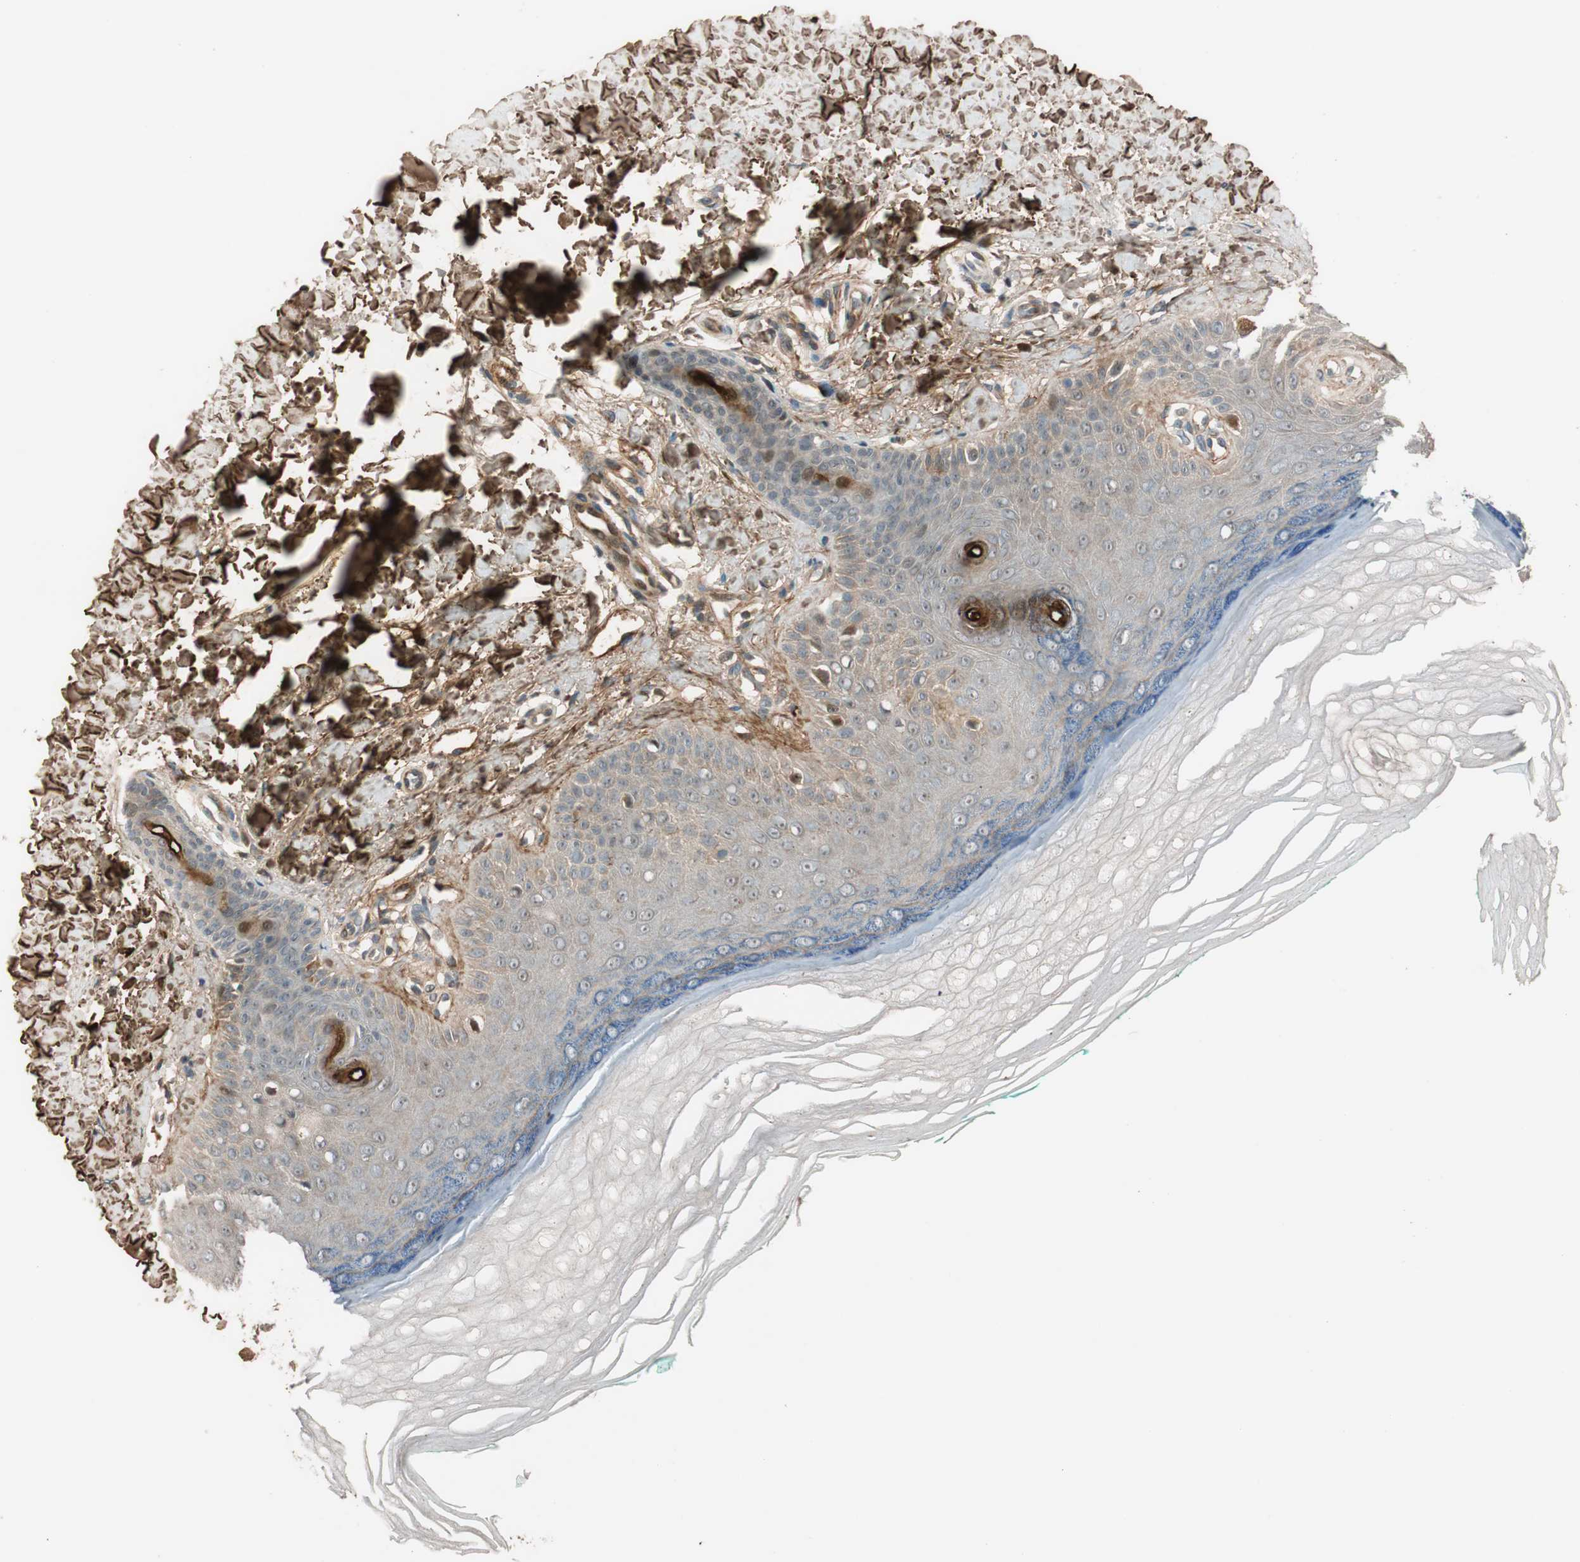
{"staining": {"intensity": "moderate", "quantity": ">75%", "location": "cytoplasmic/membranous"}, "tissue": "skin", "cell_type": "Fibroblasts", "image_type": "normal", "snomed": [{"axis": "morphology", "description": "Normal tissue, NOS"}, {"axis": "topography", "description": "Skin"}], "caption": "Brown immunohistochemical staining in benign skin reveals moderate cytoplasmic/membranous staining in approximately >75% of fibroblasts.", "gene": "EPHA6", "patient": {"sex": "male", "age": 26}}